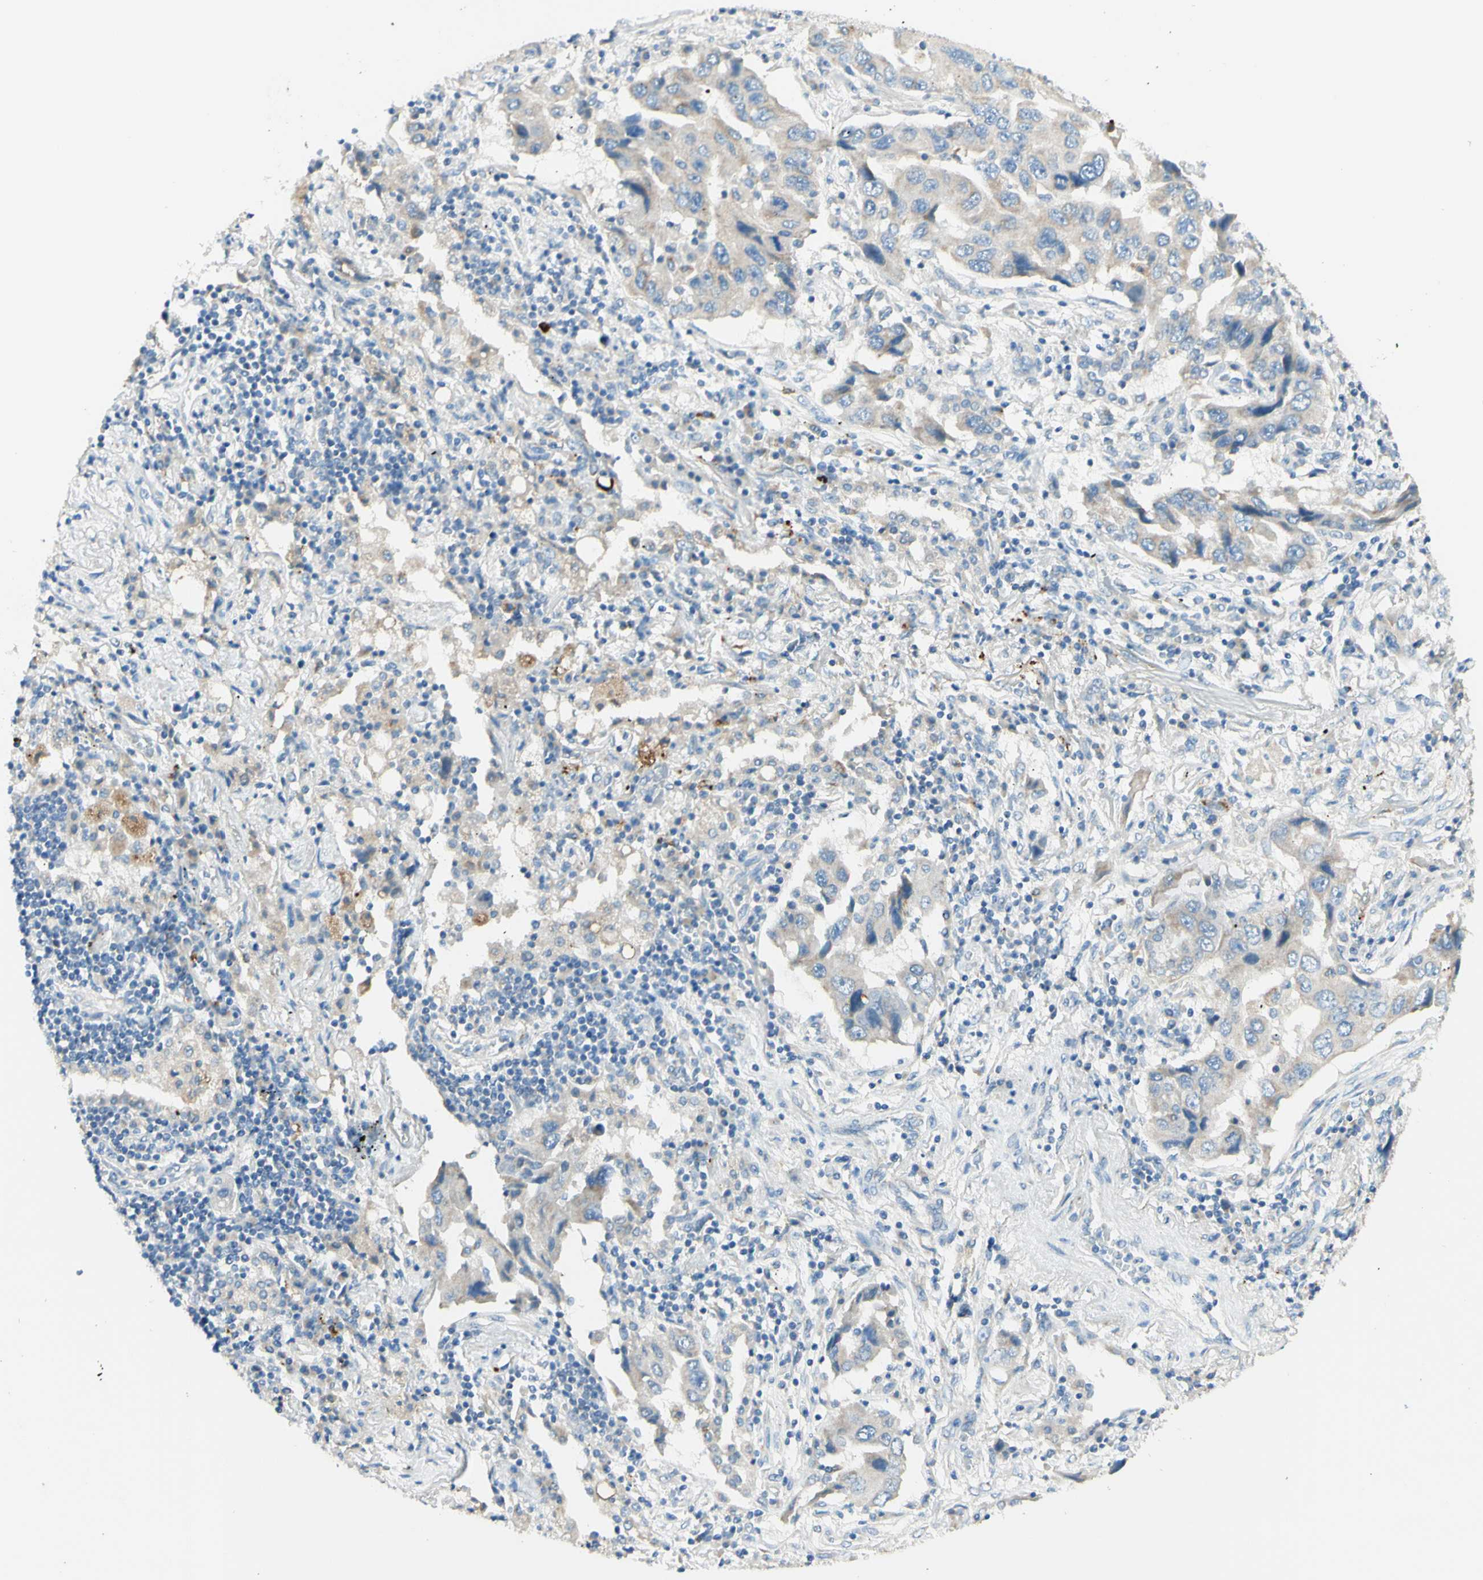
{"staining": {"intensity": "weak", "quantity": ">75%", "location": "cytoplasmic/membranous"}, "tissue": "lung cancer", "cell_type": "Tumor cells", "image_type": "cancer", "snomed": [{"axis": "morphology", "description": "Adenocarcinoma, NOS"}, {"axis": "topography", "description": "Lung"}], "caption": "Lung adenocarcinoma was stained to show a protein in brown. There is low levels of weak cytoplasmic/membranous positivity in approximately >75% of tumor cells.", "gene": "ARMC10", "patient": {"sex": "female", "age": 65}}